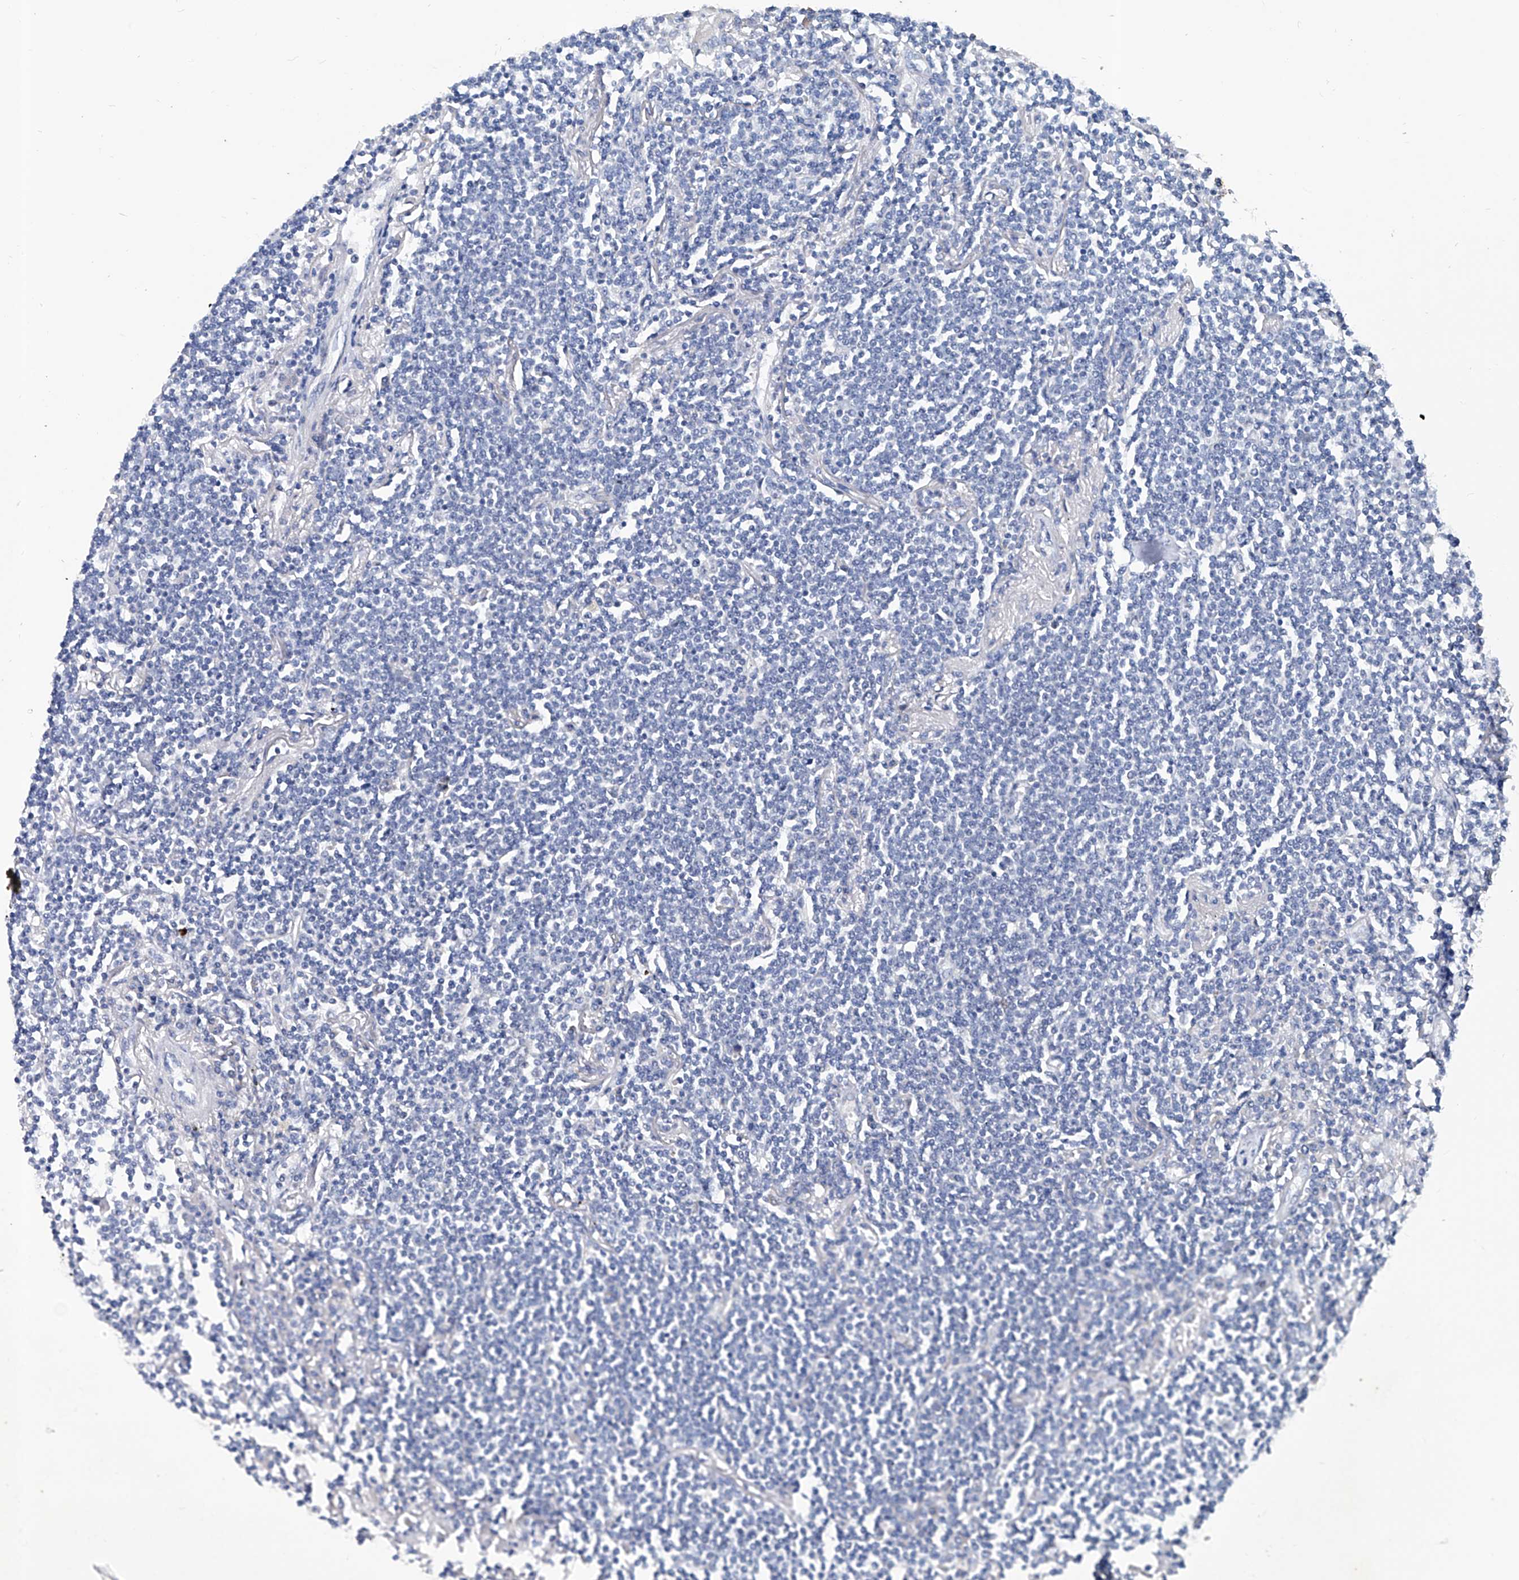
{"staining": {"intensity": "negative", "quantity": "none", "location": "none"}, "tissue": "lymphoma", "cell_type": "Tumor cells", "image_type": "cancer", "snomed": [{"axis": "morphology", "description": "Malignant lymphoma, non-Hodgkin's type, Low grade"}, {"axis": "topography", "description": "Lung"}], "caption": "Immunohistochemical staining of lymphoma displays no significant positivity in tumor cells.", "gene": "KLHL17", "patient": {"sex": "female", "age": 71}}